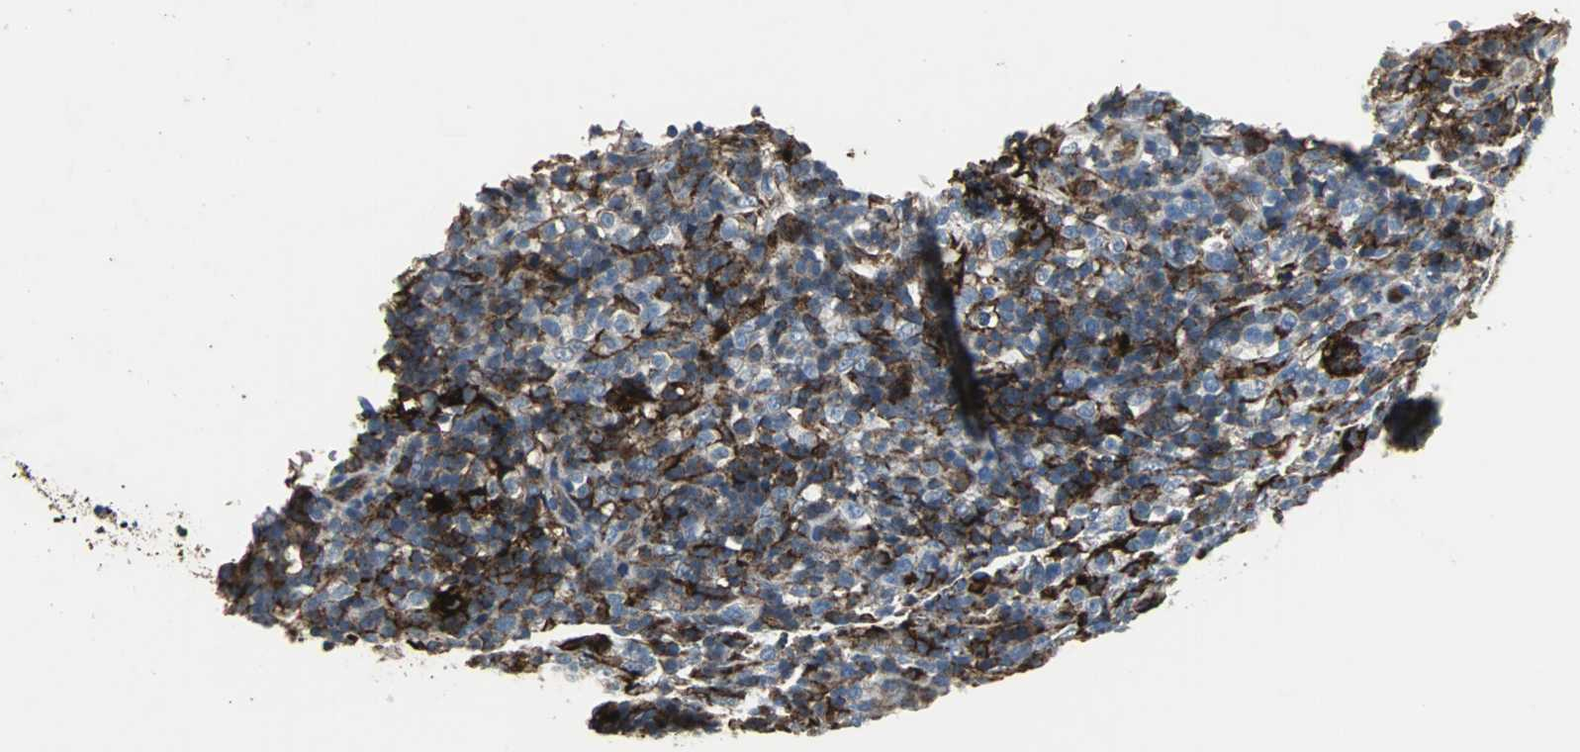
{"staining": {"intensity": "moderate", "quantity": "25%-75%", "location": "cytoplasmic/membranous"}, "tissue": "lymphoma", "cell_type": "Tumor cells", "image_type": "cancer", "snomed": [{"axis": "morphology", "description": "Malignant lymphoma, non-Hodgkin's type, High grade"}, {"axis": "topography", "description": "Lymph node"}], "caption": "A micrograph showing moderate cytoplasmic/membranous staining in about 25%-75% of tumor cells in lymphoma, as visualized by brown immunohistochemical staining.", "gene": "F11R", "patient": {"sex": "female", "age": 76}}